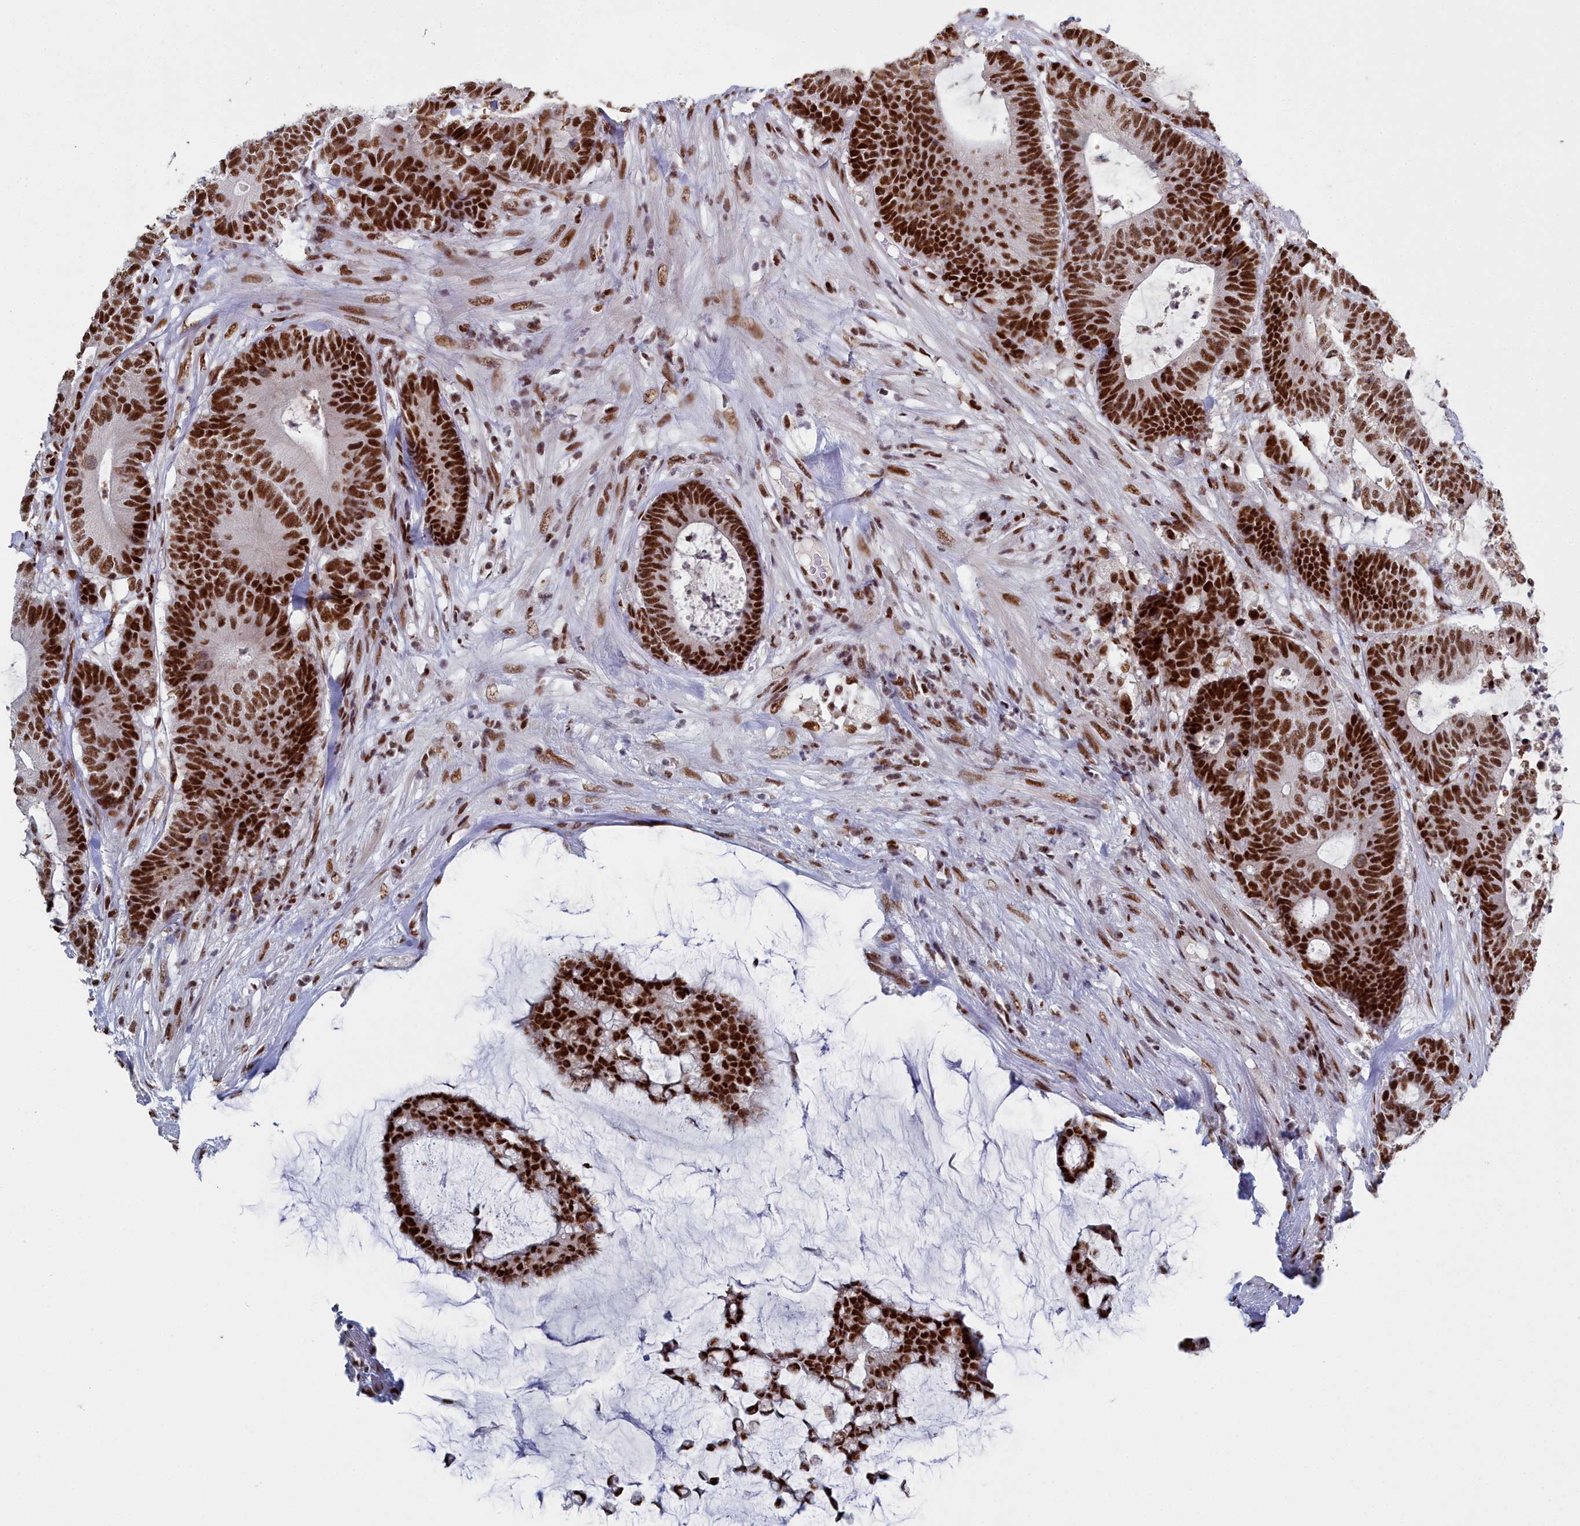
{"staining": {"intensity": "strong", "quantity": ">75%", "location": "nuclear"}, "tissue": "colorectal cancer", "cell_type": "Tumor cells", "image_type": "cancer", "snomed": [{"axis": "morphology", "description": "Adenocarcinoma, NOS"}, {"axis": "topography", "description": "Colon"}], "caption": "A high amount of strong nuclear staining is identified in approximately >75% of tumor cells in colorectal adenocarcinoma tissue.", "gene": "SF3B3", "patient": {"sex": "female", "age": 84}}